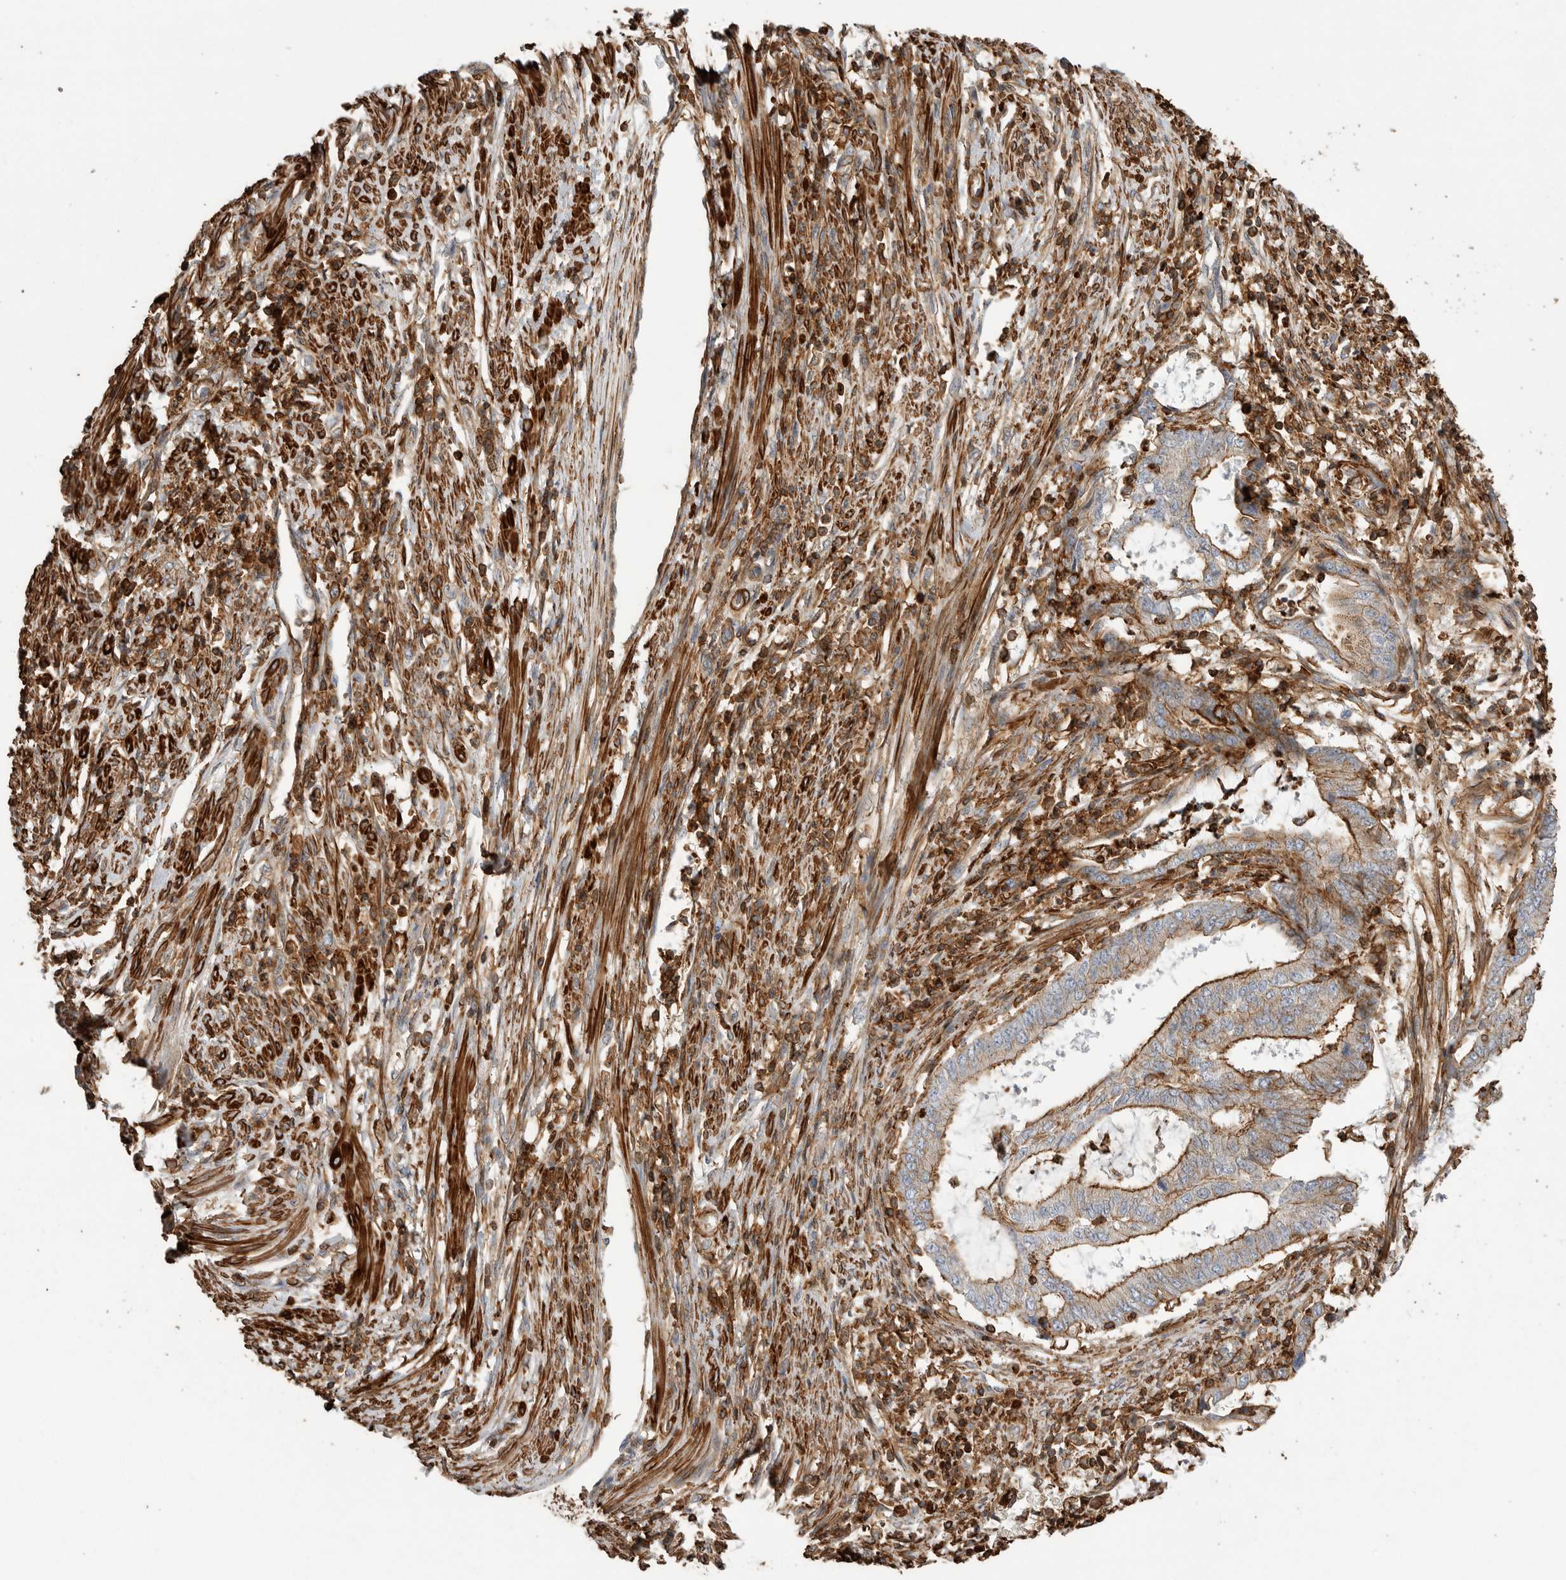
{"staining": {"intensity": "strong", "quantity": ">75%", "location": "cytoplasmic/membranous"}, "tissue": "endometrial cancer", "cell_type": "Tumor cells", "image_type": "cancer", "snomed": [{"axis": "morphology", "description": "Adenocarcinoma, NOS"}, {"axis": "topography", "description": "Endometrium"}], "caption": "Immunohistochemical staining of endometrial adenocarcinoma shows high levels of strong cytoplasmic/membranous expression in about >75% of tumor cells. (brown staining indicates protein expression, while blue staining denotes nuclei).", "gene": "GPER1", "patient": {"sex": "female", "age": 51}}